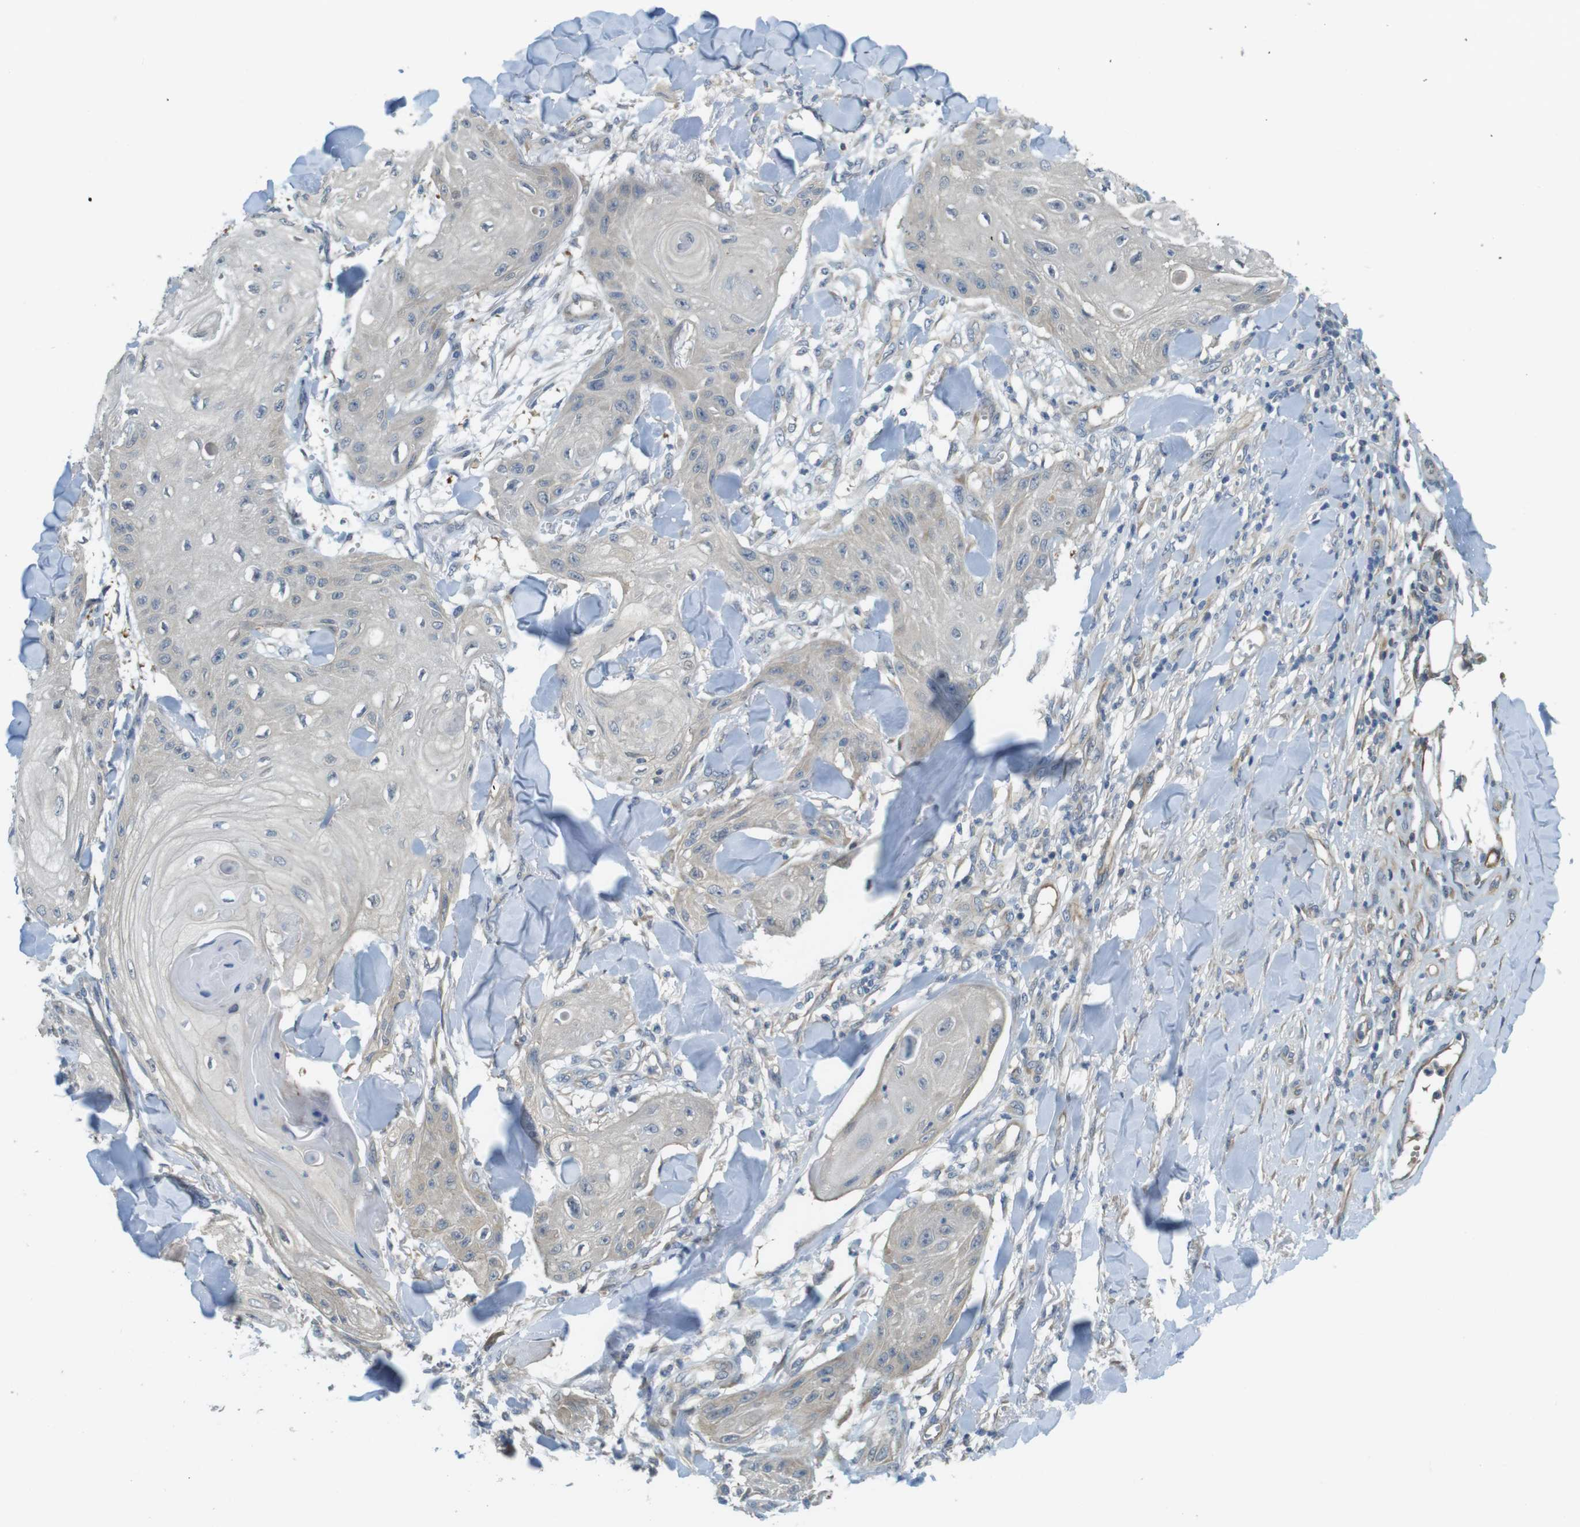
{"staining": {"intensity": "negative", "quantity": "none", "location": "none"}, "tissue": "skin cancer", "cell_type": "Tumor cells", "image_type": "cancer", "snomed": [{"axis": "morphology", "description": "Squamous cell carcinoma, NOS"}, {"axis": "topography", "description": "Skin"}], "caption": "Immunohistochemistry (IHC) of human skin squamous cell carcinoma shows no staining in tumor cells.", "gene": "ABHD15", "patient": {"sex": "male", "age": 74}}